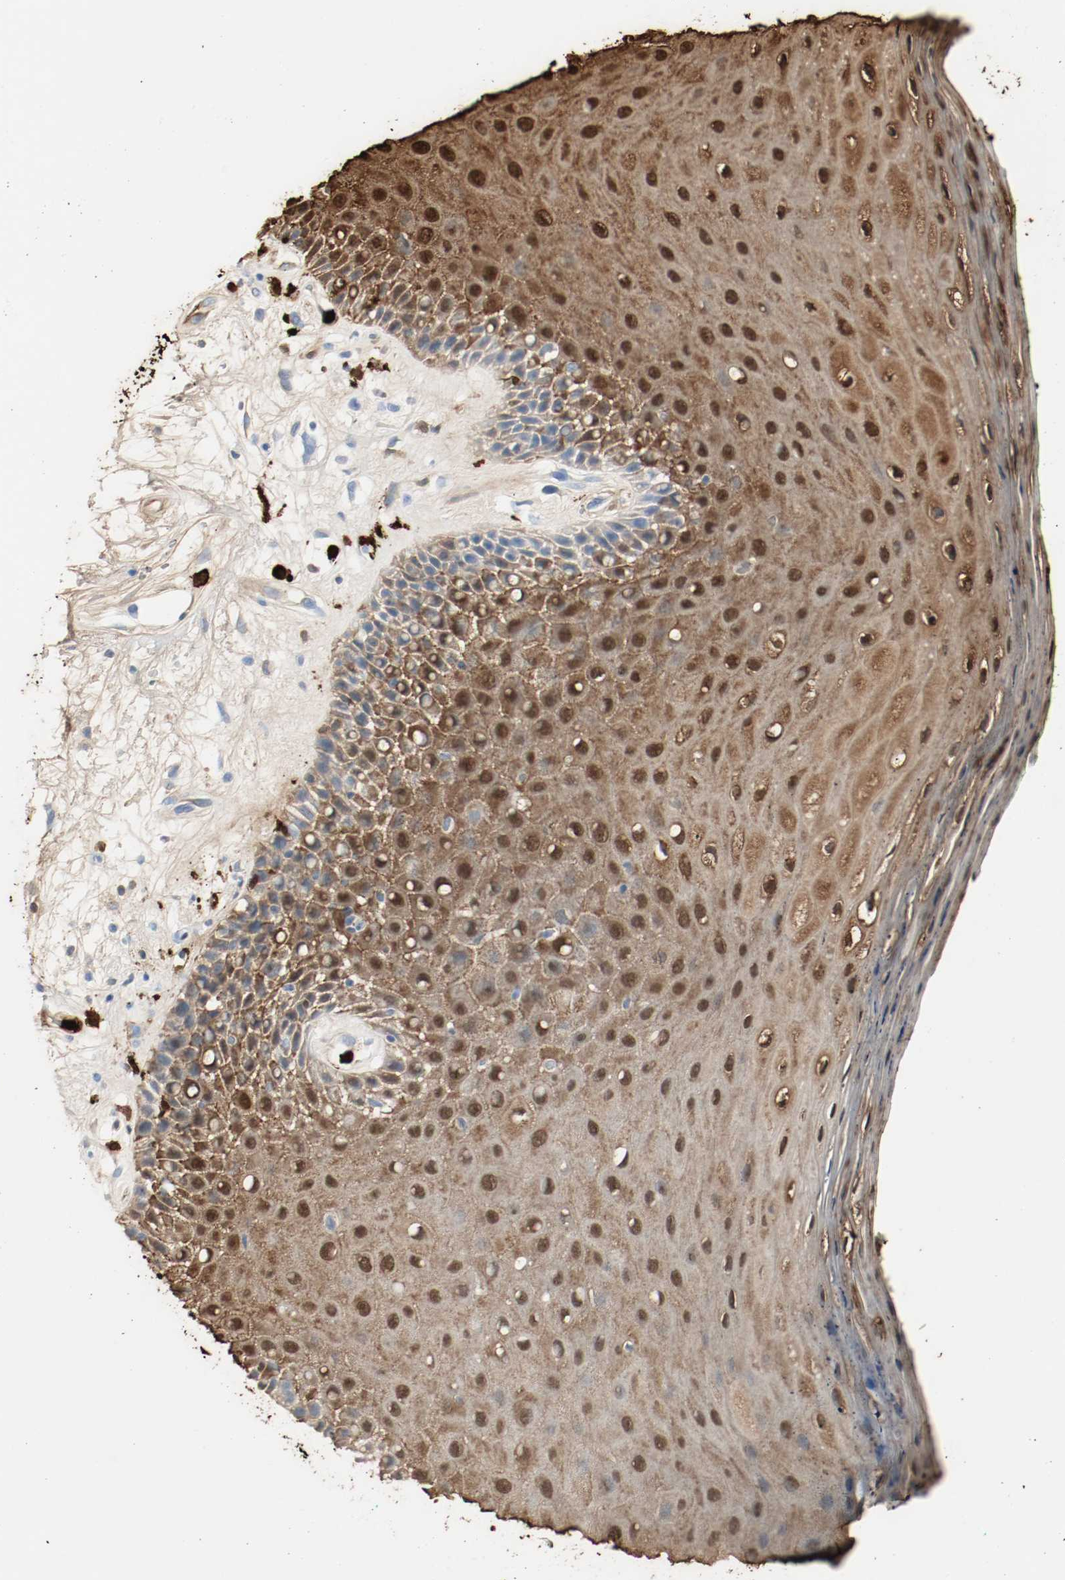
{"staining": {"intensity": "strong", "quantity": ">75%", "location": "cytoplasmic/membranous,nuclear"}, "tissue": "oral mucosa", "cell_type": "Squamous epithelial cells", "image_type": "normal", "snomed": [{"axis": "morphology", "description": "Normal tissue, NOS"}, {"axis": "morphology", "description": "Squamous cell carcinoma, NOS"}, {"axis": "topography", "description": "Skeletal muscle"}, {"axis": "topography", "description": "Oral tissue"}, {"axis": "topography", "description": "Head-Neck"}], "caption": "This image demonstrates immunohistochemistry staining of benign human oral mucosa, with high strong cytoplasmic/membranous,nuclear staining in about >75% of squamous epithelial cells.", "gene": "S100A9", "patient": {"sex": "female", "age": 84}}